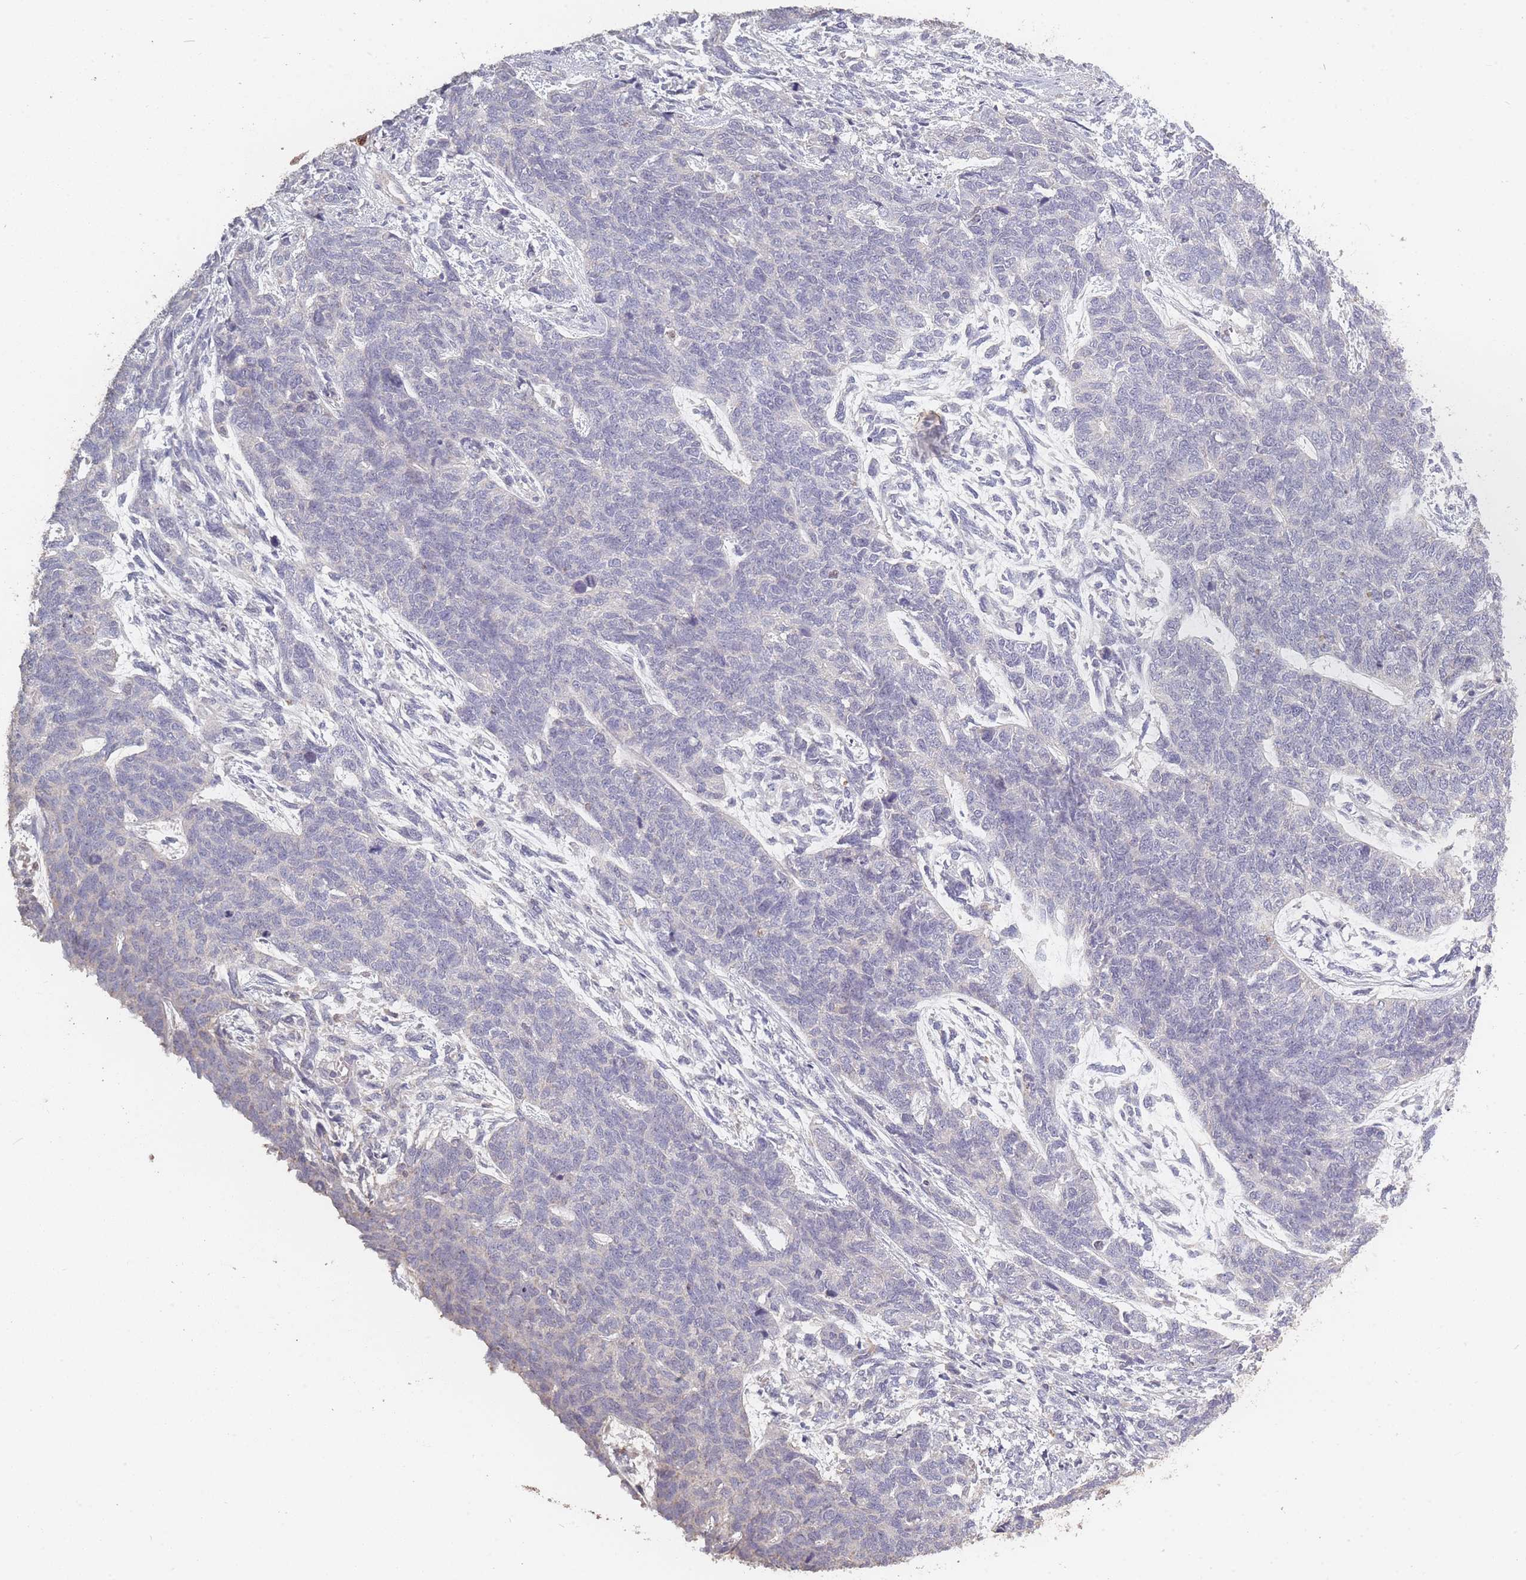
{"staining": {"intensity": "negative", "quantity": "none", "location": "none"}, "tissue": "cervical cancer", "cell_type": "Tumor cells", "image_type": "cancer", "snomed": [{"axis": "morphology", "description": "Squamous cell carcinoma, NOS"}, {"axis": "topography", "description": "Cervix"}], "caption": "Image shows no protein positivity in tumor cells of cervical cancer (squamous cell carcinoma) tissue. Brightfield microscopy of IHC stained with DAB (brown) and hematoxylin (blue), captured at high magnification.", "gene": "BST1", "patient": {"sex": "female", "age": 63}}